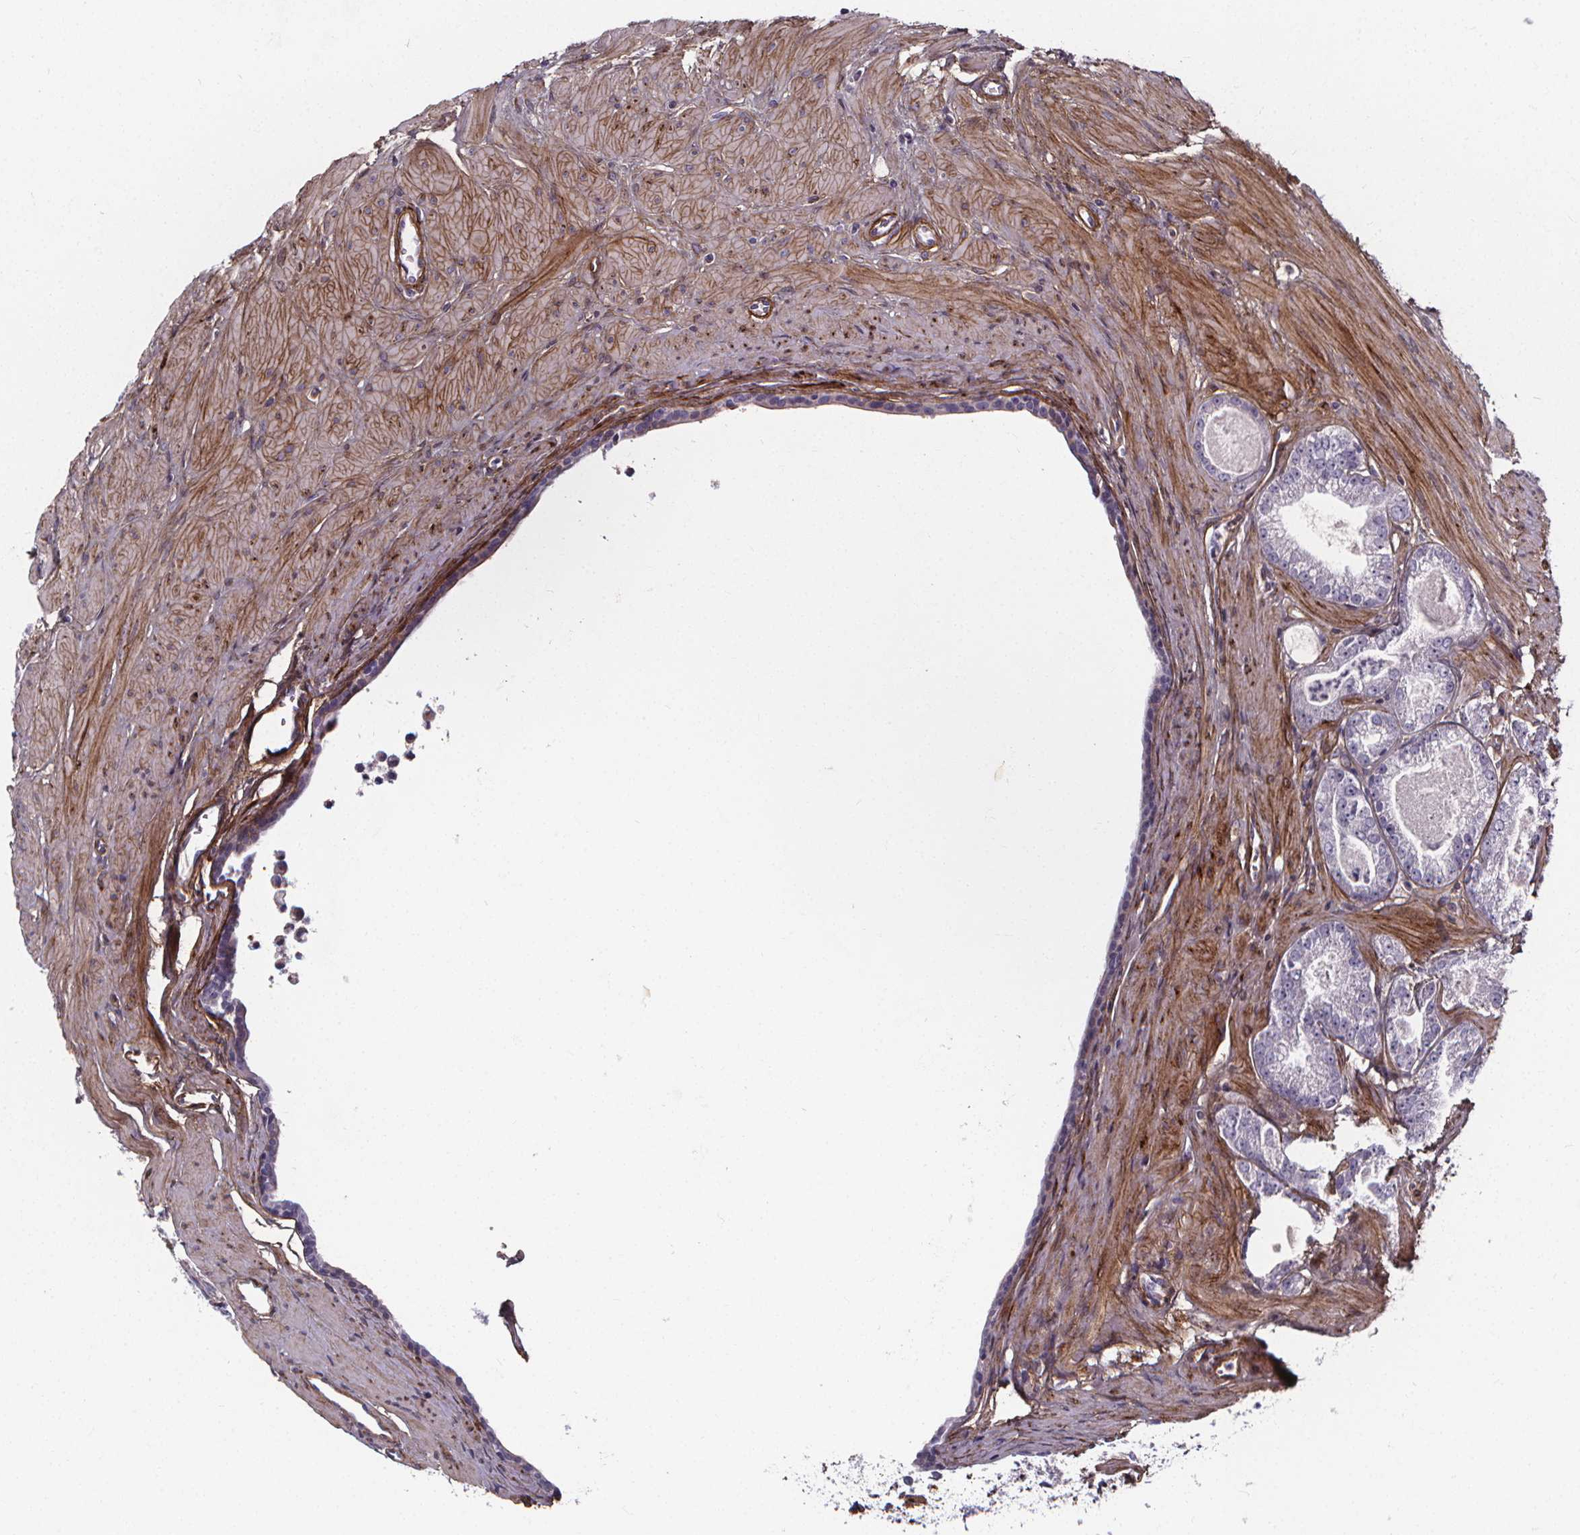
{"staining": {"intensity": "negative", "quantity": "none", "location": "none"}, "tissue": "prostate cancer", "cell_type": "Tumor cells", "image_type": "cancer", "snomed": [{"axis": "morphology", "description": "Adenocarcinoma, NOS"}, {"axis": "topography", "description": "Prostate"}], "caption": "Image shows no significant protein staining in tumor cells of prostate cancer.", "gene": "AEBP1", "patient": {"sex": "male", "age": 71}}